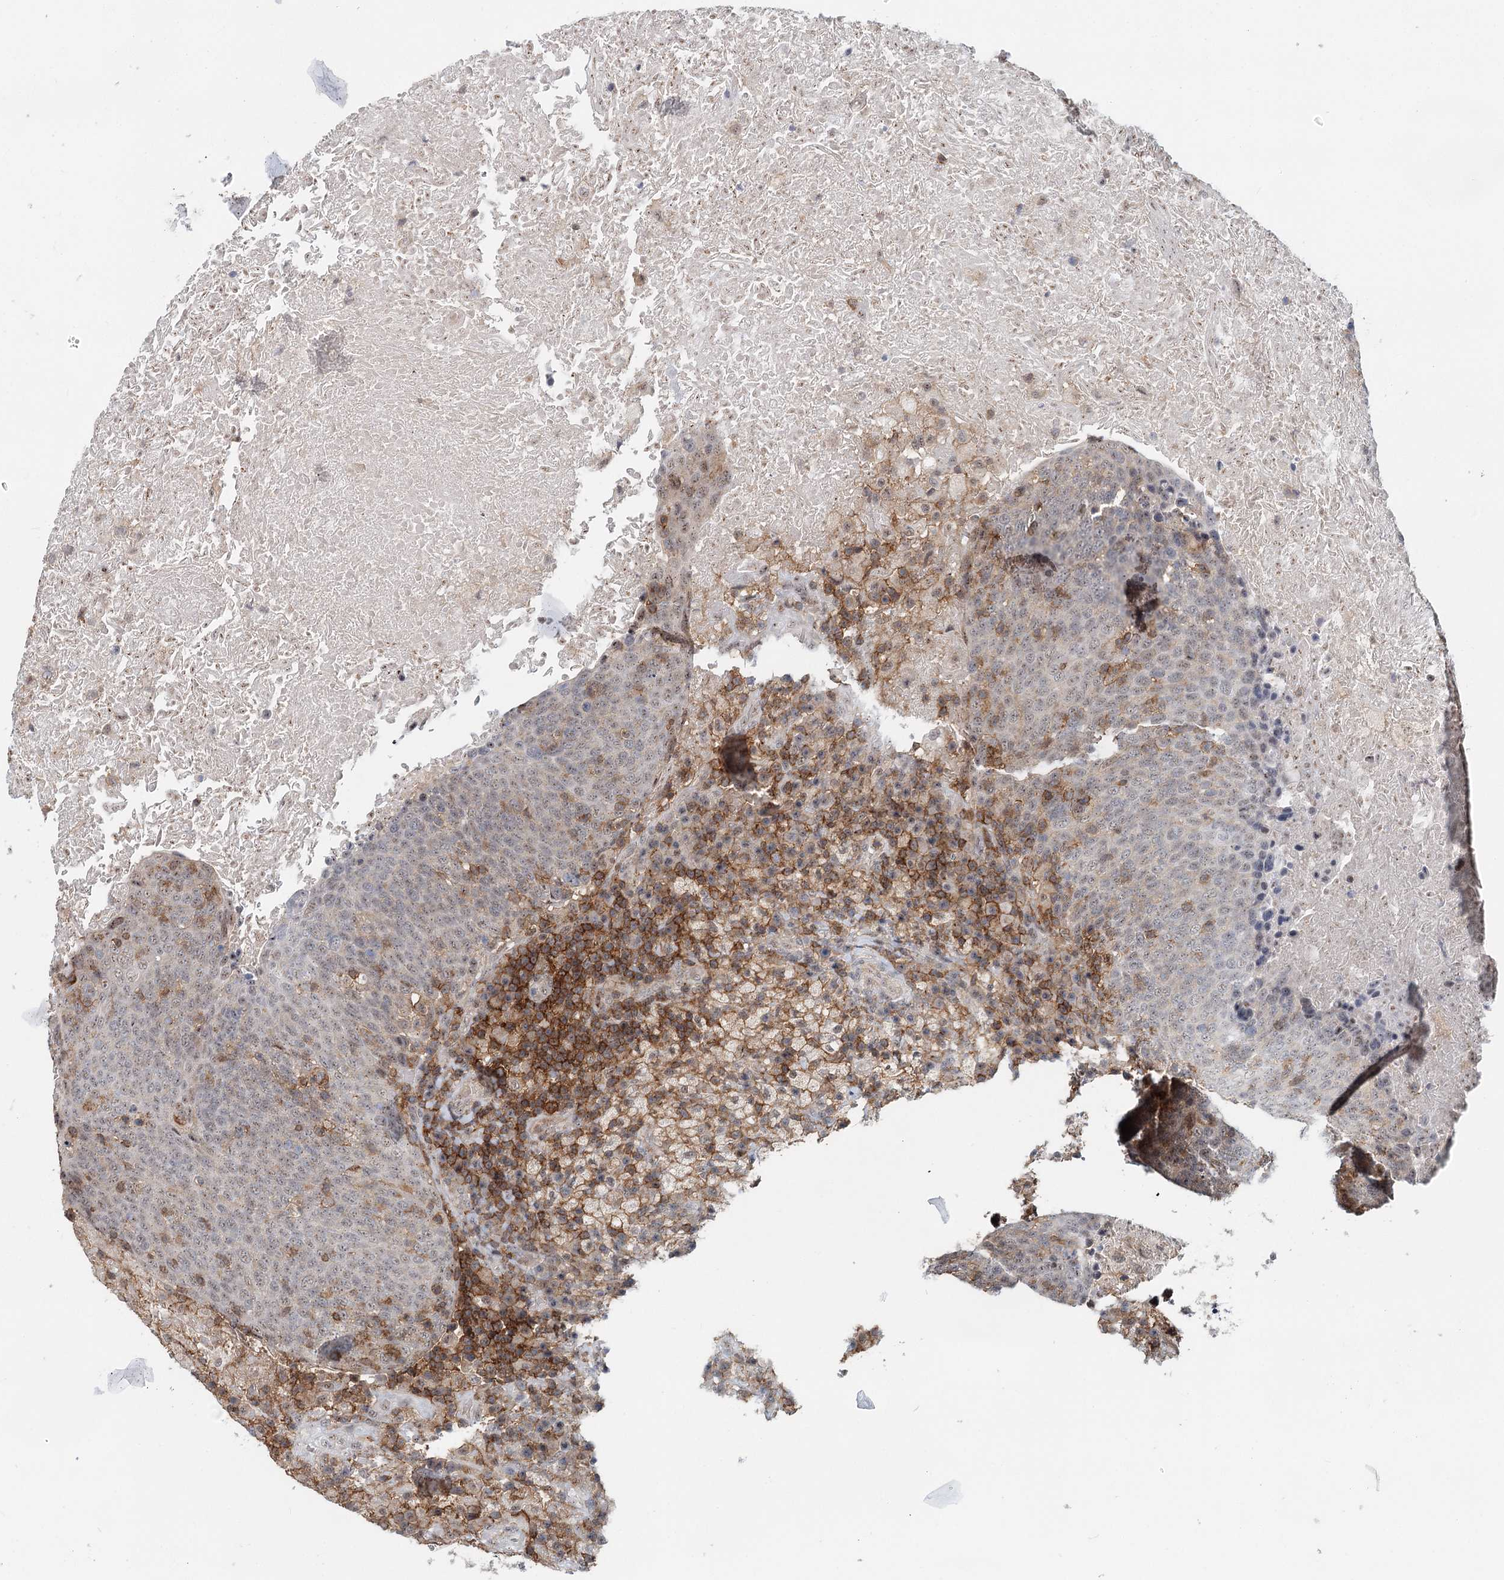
{"staining": {"intensity": "negative", "quantity": "none", "location": "none"}, "tissue": "head and neck cancer", "cell_type": "Tumor cells", "image_type": "cancer", "snomed": [{"axis": "morphology", "description": "Squamous cell carcinoma, NOS"}, {"axis": "morphology", "description": "Squamous cell carcinoma, metastatic, NOS"}, {"axis": "topography", "description": "Lymph node"}, {"axis": "topography", "description": "Head-Neck"}], "caption": "This is an IHC micrograph of human head and neck squamous cell carcinoma. There is no staining in tumor cells.", "gene": "CDC42SE2", "patient": {"sex": "male", "age": 62}}